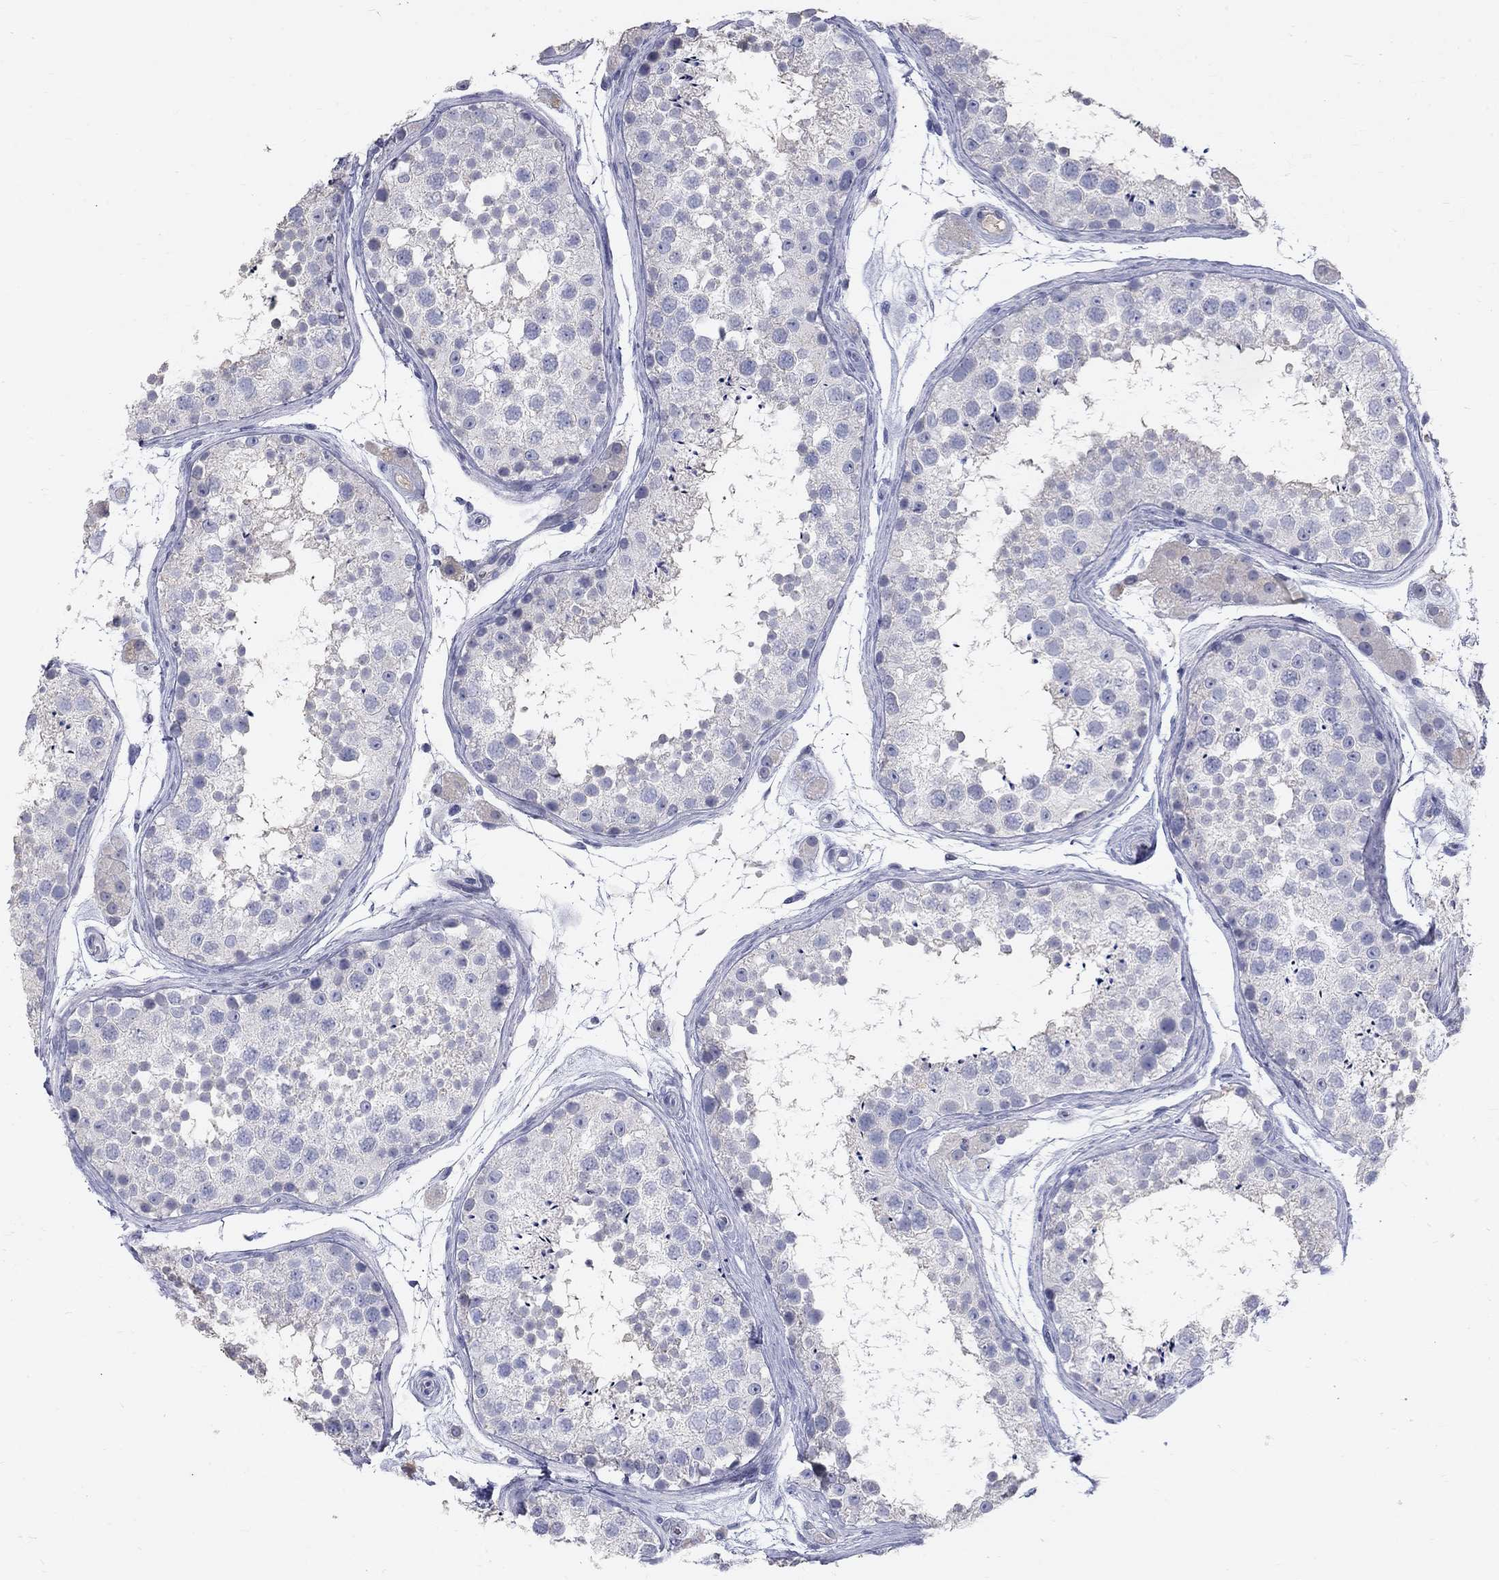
{"staining": {"intensity": "negative", "quantity": "none", "location": "none"}, "tissue": "testis", "cell_type": "Cells in seminiferous ducts", "image_type": "normal", "snomed": [{"axis": "morphology", "description": "Normal tissue, NOS"}, {"axis": "topography", "description": "Testis"}], "caption": "Immunohistochemistry histopathology image of normal testis: testis stained with DAB (3,3'-diaminobenzidine) demonstrates no significant protein positivity in cells in seminiferous ducts.", "gene": "PTH1R", "patient": {"sex": "male", "age": 41}}